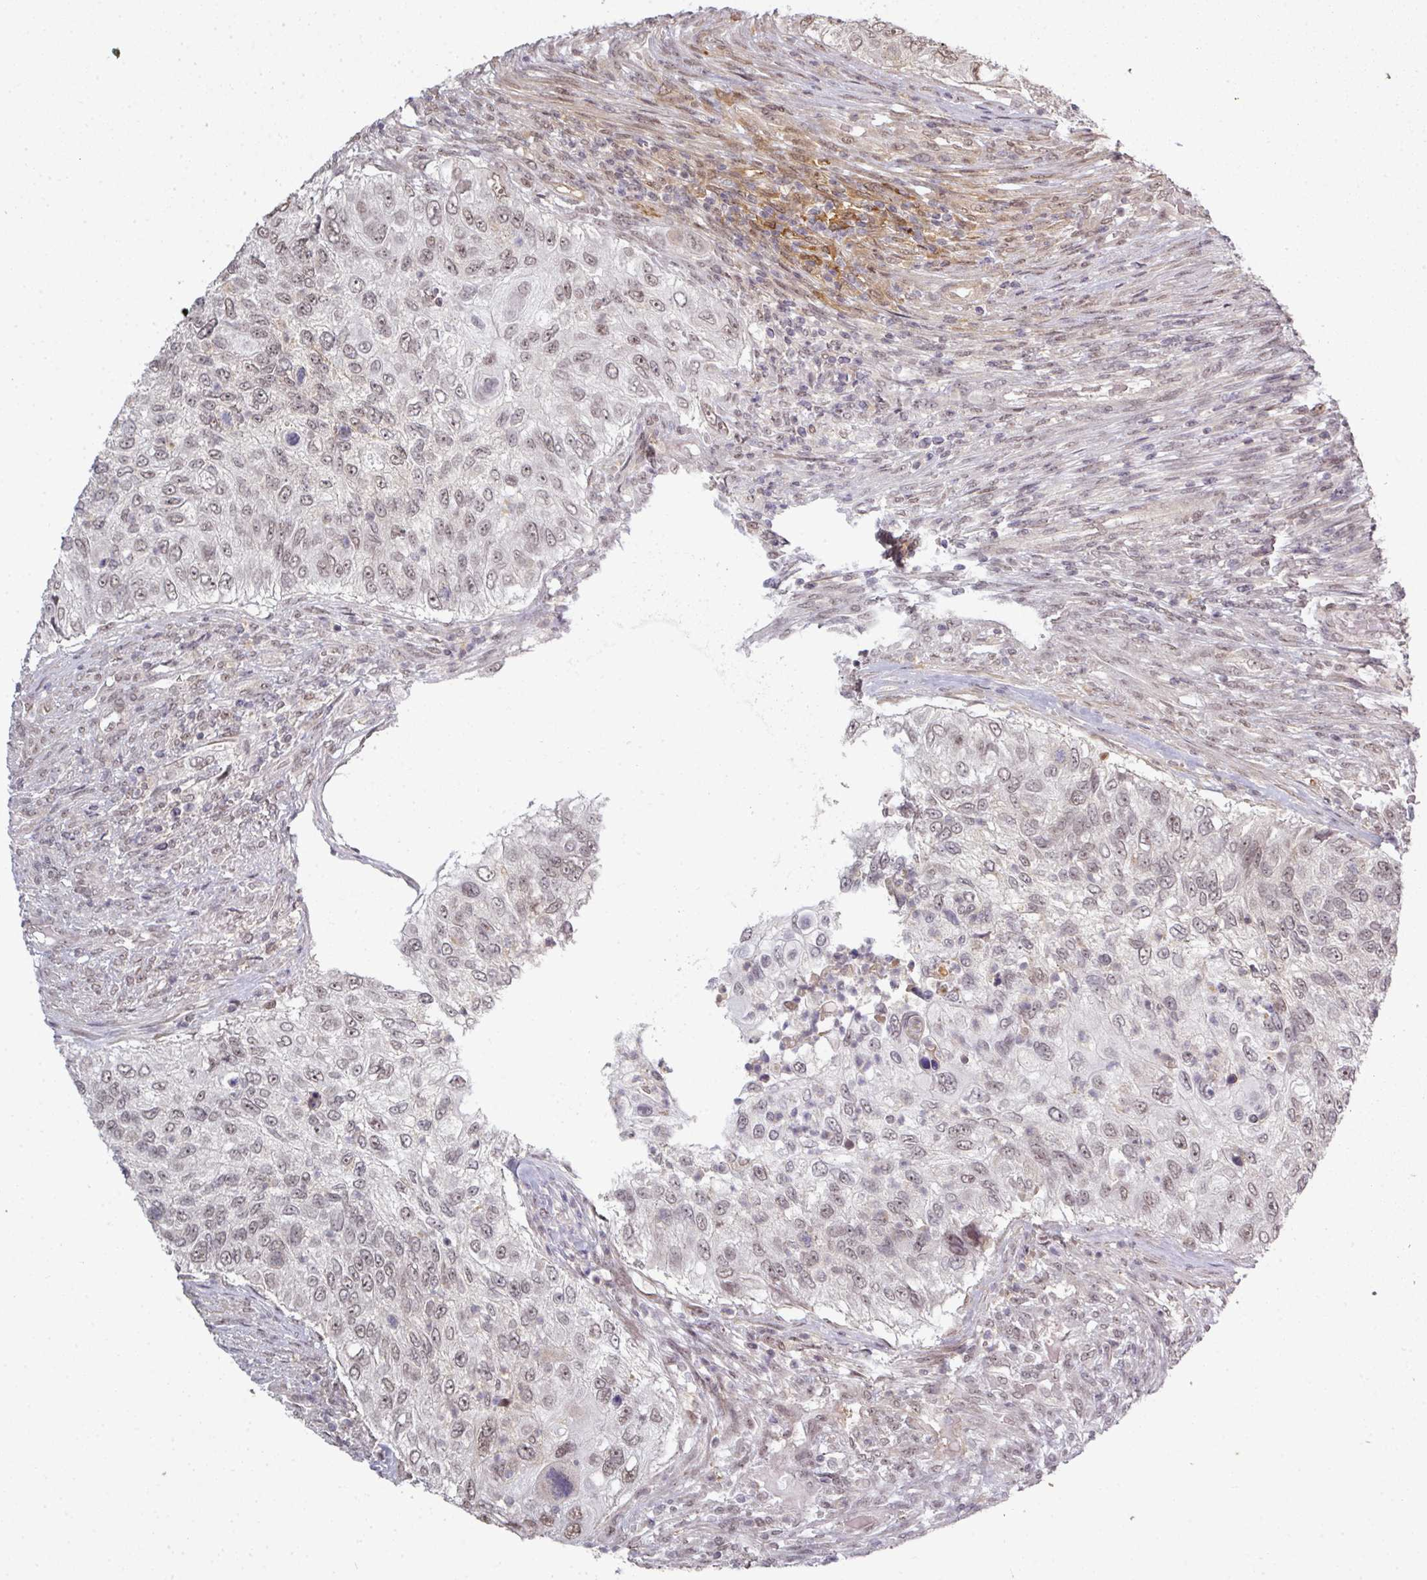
{"staining": {"intensity": "weak", "quantity": "25%-75%", "location": "nuclear"}, "tissue": "urothelial cancer", "cell_type": "Tumor cells", "image_type": "cancer", "snomed": [{"axis": "morphology", "description": "Urothelial carcinoma, High grade"}, {"axis": "topography", "description": "Urinary bladder"}], "caption": "High-power microscopy captured an immunohistochemistry (IHC) image of urothelial carcinoma (high-grade), revealing weak nuclear expression in about 25%-75% of tumor cells. The protein is shown in brown color, while the nuclei are stained blue.", "gene": "GTF2H3", "patient": {"sex": "female", "age": 60}}